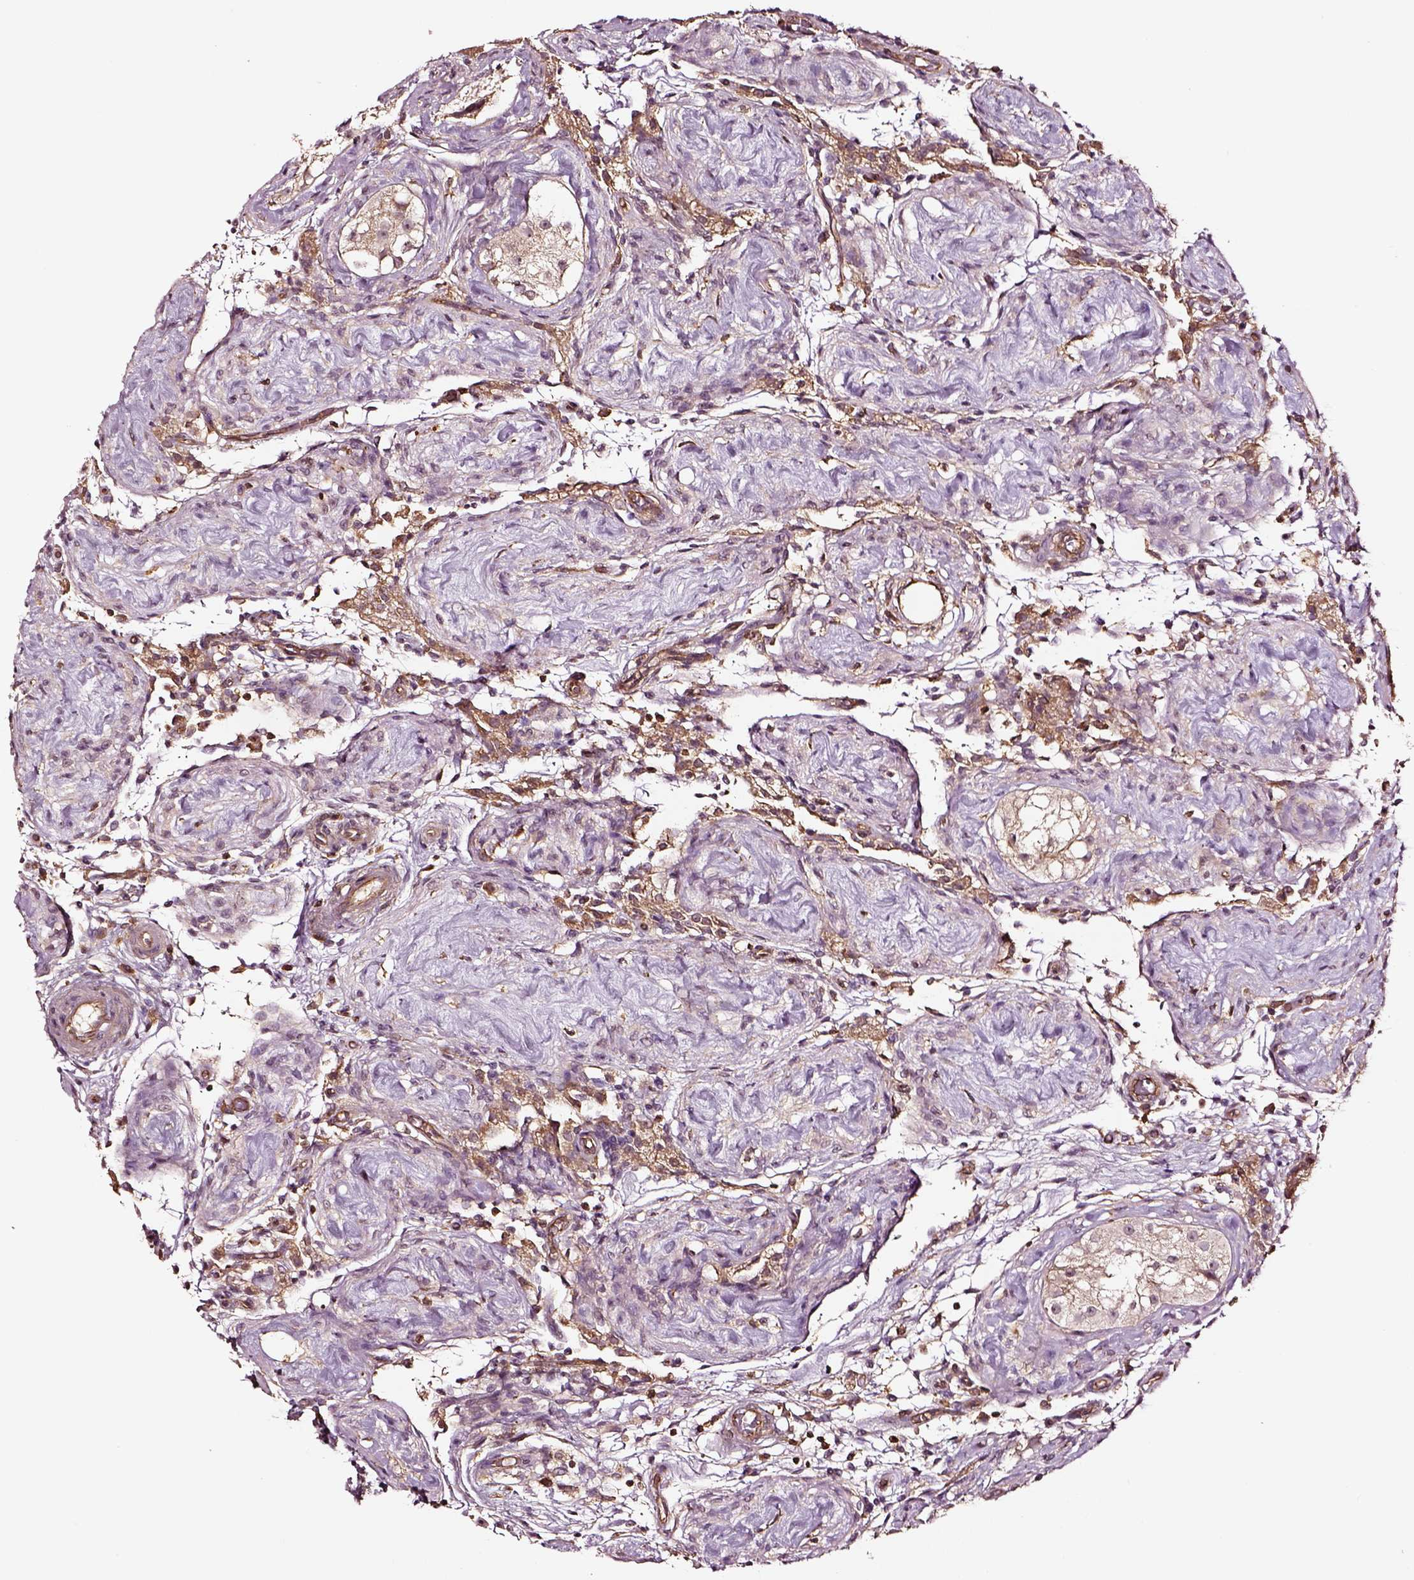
{"staining": {"intensity": "strong", "quantity": "<25%", "location": "cytoplasmic/membranous"}, "tissue": "testis", "cell_type": "Cells in seminiferous ducts", "image_type": "normal", "snomed": [{"axis": "morphology", "description": "Normal tissue, NOS"}, {"axis": "morphology", "description": "Seminoma, NOS"}, {"axis": "topography", "description": "Testis"}], "caption": "Immunohistochemical staining of benign human testis exhibits <25% levels of strong cytoplasmic/membranous protein positivity in about <25% of cells in seminiferous ducts.", "gene": "RASSF5", "patient": {"sex": "male", "age": 29}}